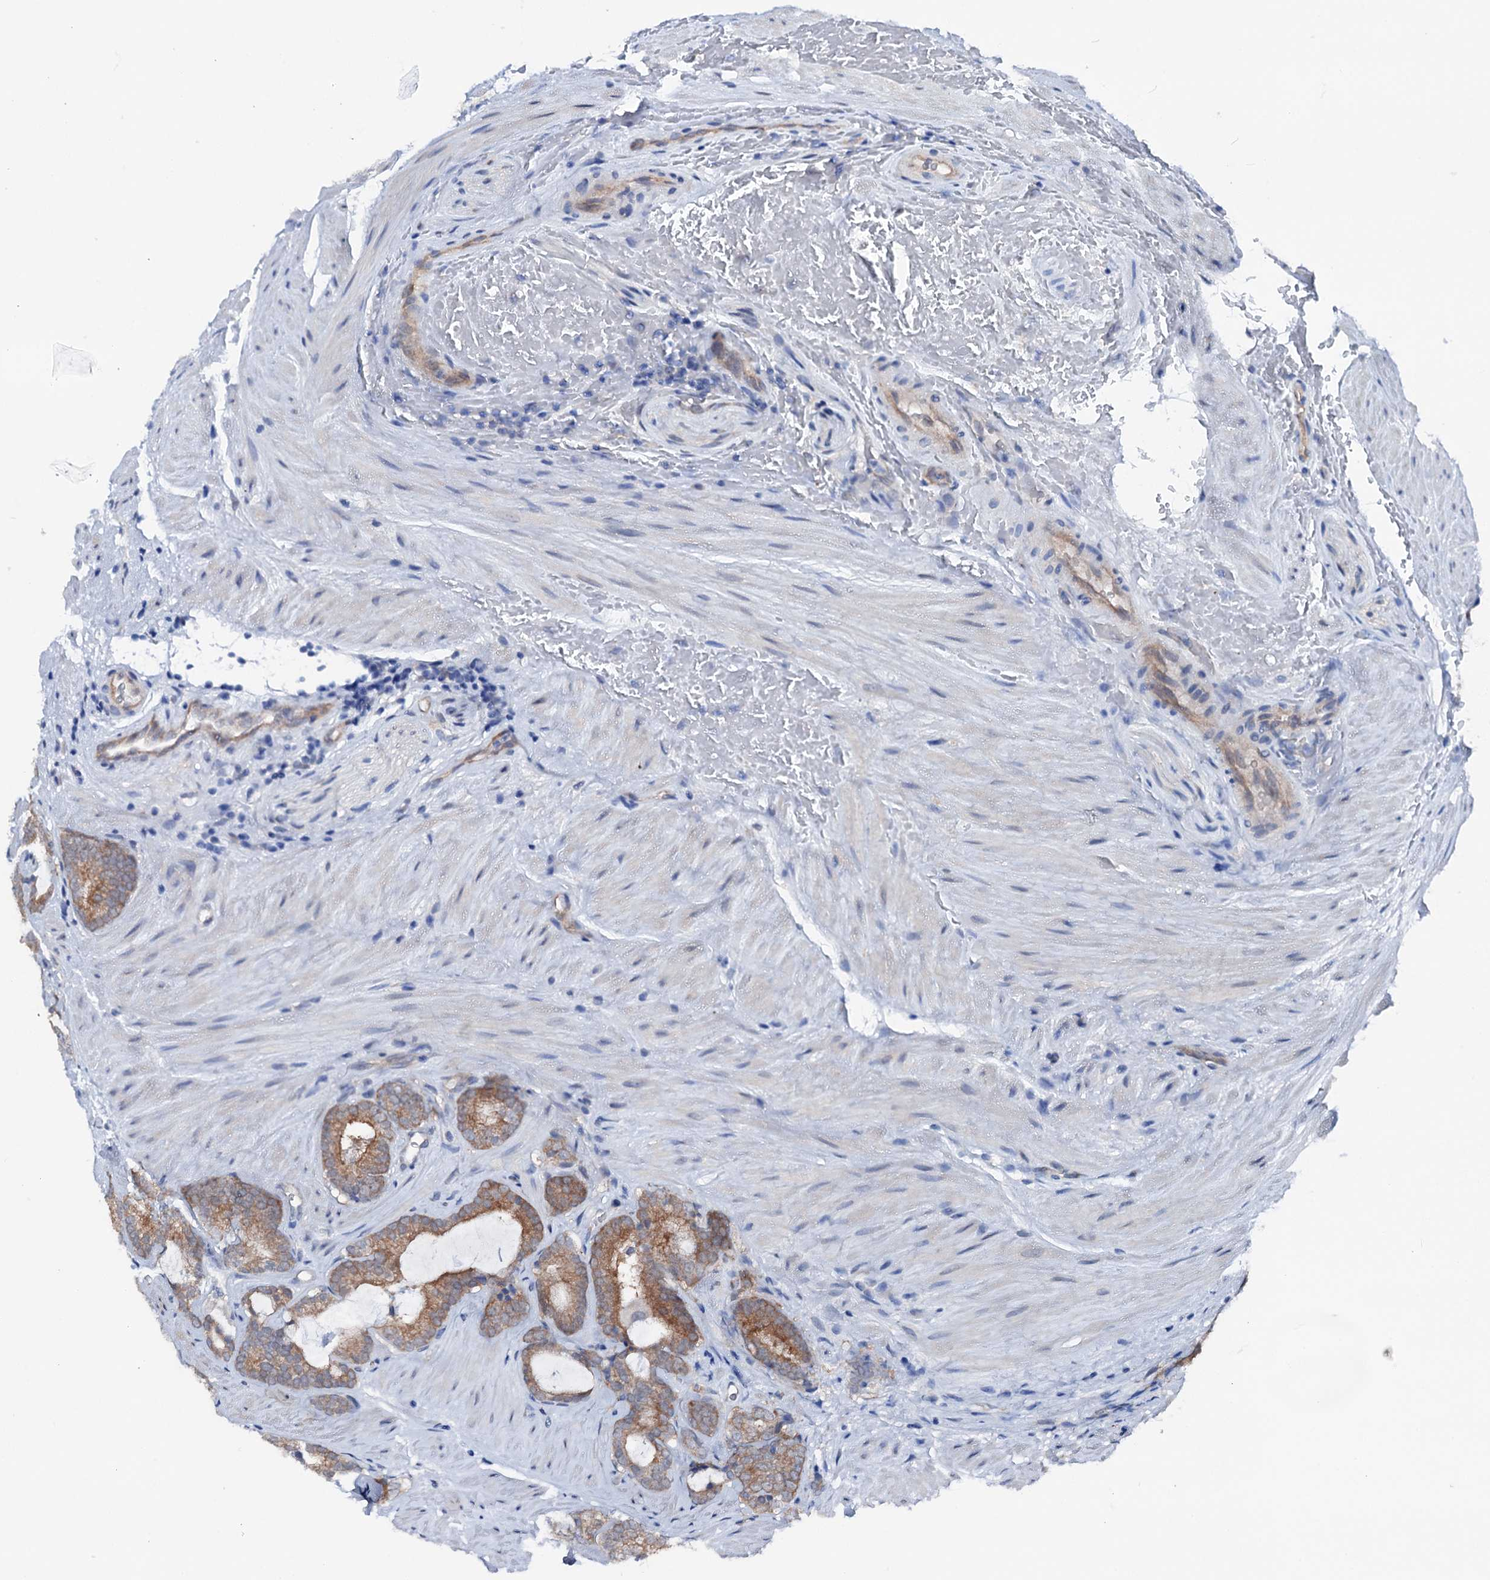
{"staining": {"intensity": "moderate", "quantity": ">75%", "location": "cytoplasmic/membranous"}, "tissue": "prostate cancer", "cell_type": "Tumor cells", "image_type": "cancer", "snomed": [{"axis": "morphology", "description": "Adenocarcinoma, High grade"}, {"axis": "topography", "description": "Prostate"}], "caption": "DAB (3,3'-diaminobenzidine) immunohistochemical staining of human prostate adenocarcinoma (high-grade) shows moderate cytoplasmic/membranous protein staining in approximately >75% of tumor cells. (Brightfield microscopy of DAB IHC at high magnification).", "gene": "SHROOM1", "patient": {"sex": "male", "age": 63}}